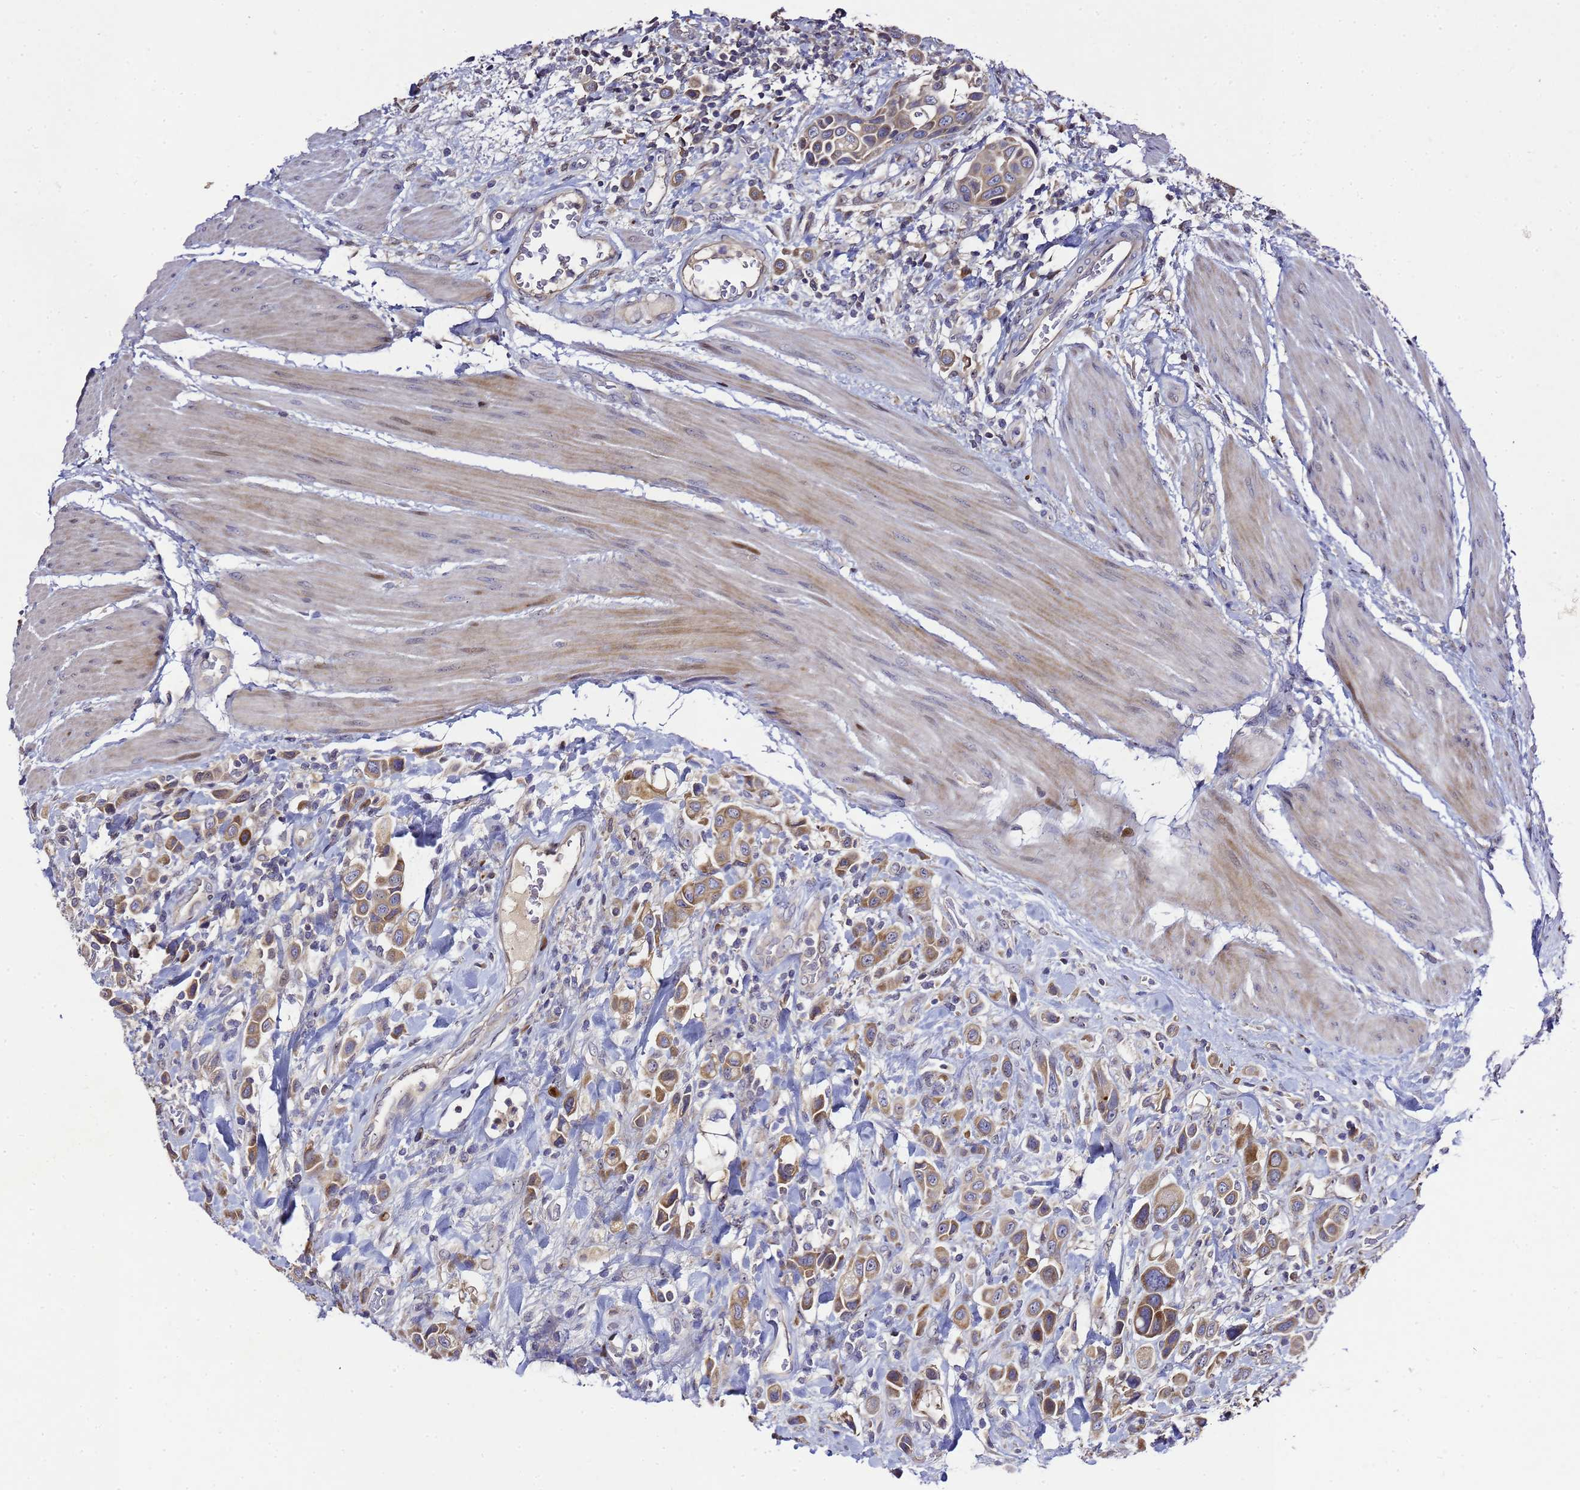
{"staining": {"intensity": "moderate", "quantity": ">75%", "location": "cytoplasmic/membranous"}, "tissue": "urothelial cancer", "cell_type": "Tumor cells", "image_type": "cancer", "snomed": [{"axis": "morphology", "description": "Urothelial carcinoma, High grade"}, {"axis": "topography", "description": "Urinary bladder"}], "caption": "IHC micrograph of neoplastic tissue: human urothelial carcinoma (high-grade) stained using IHC shows medium levels of moderate protein expression localized specifically in the cytoplasmic/membranous of tumor cells, appearing as a cytoplasmic/membranous brown color.", "gene": "ALG3", "patient": {"sex": "male", "age": 50}}